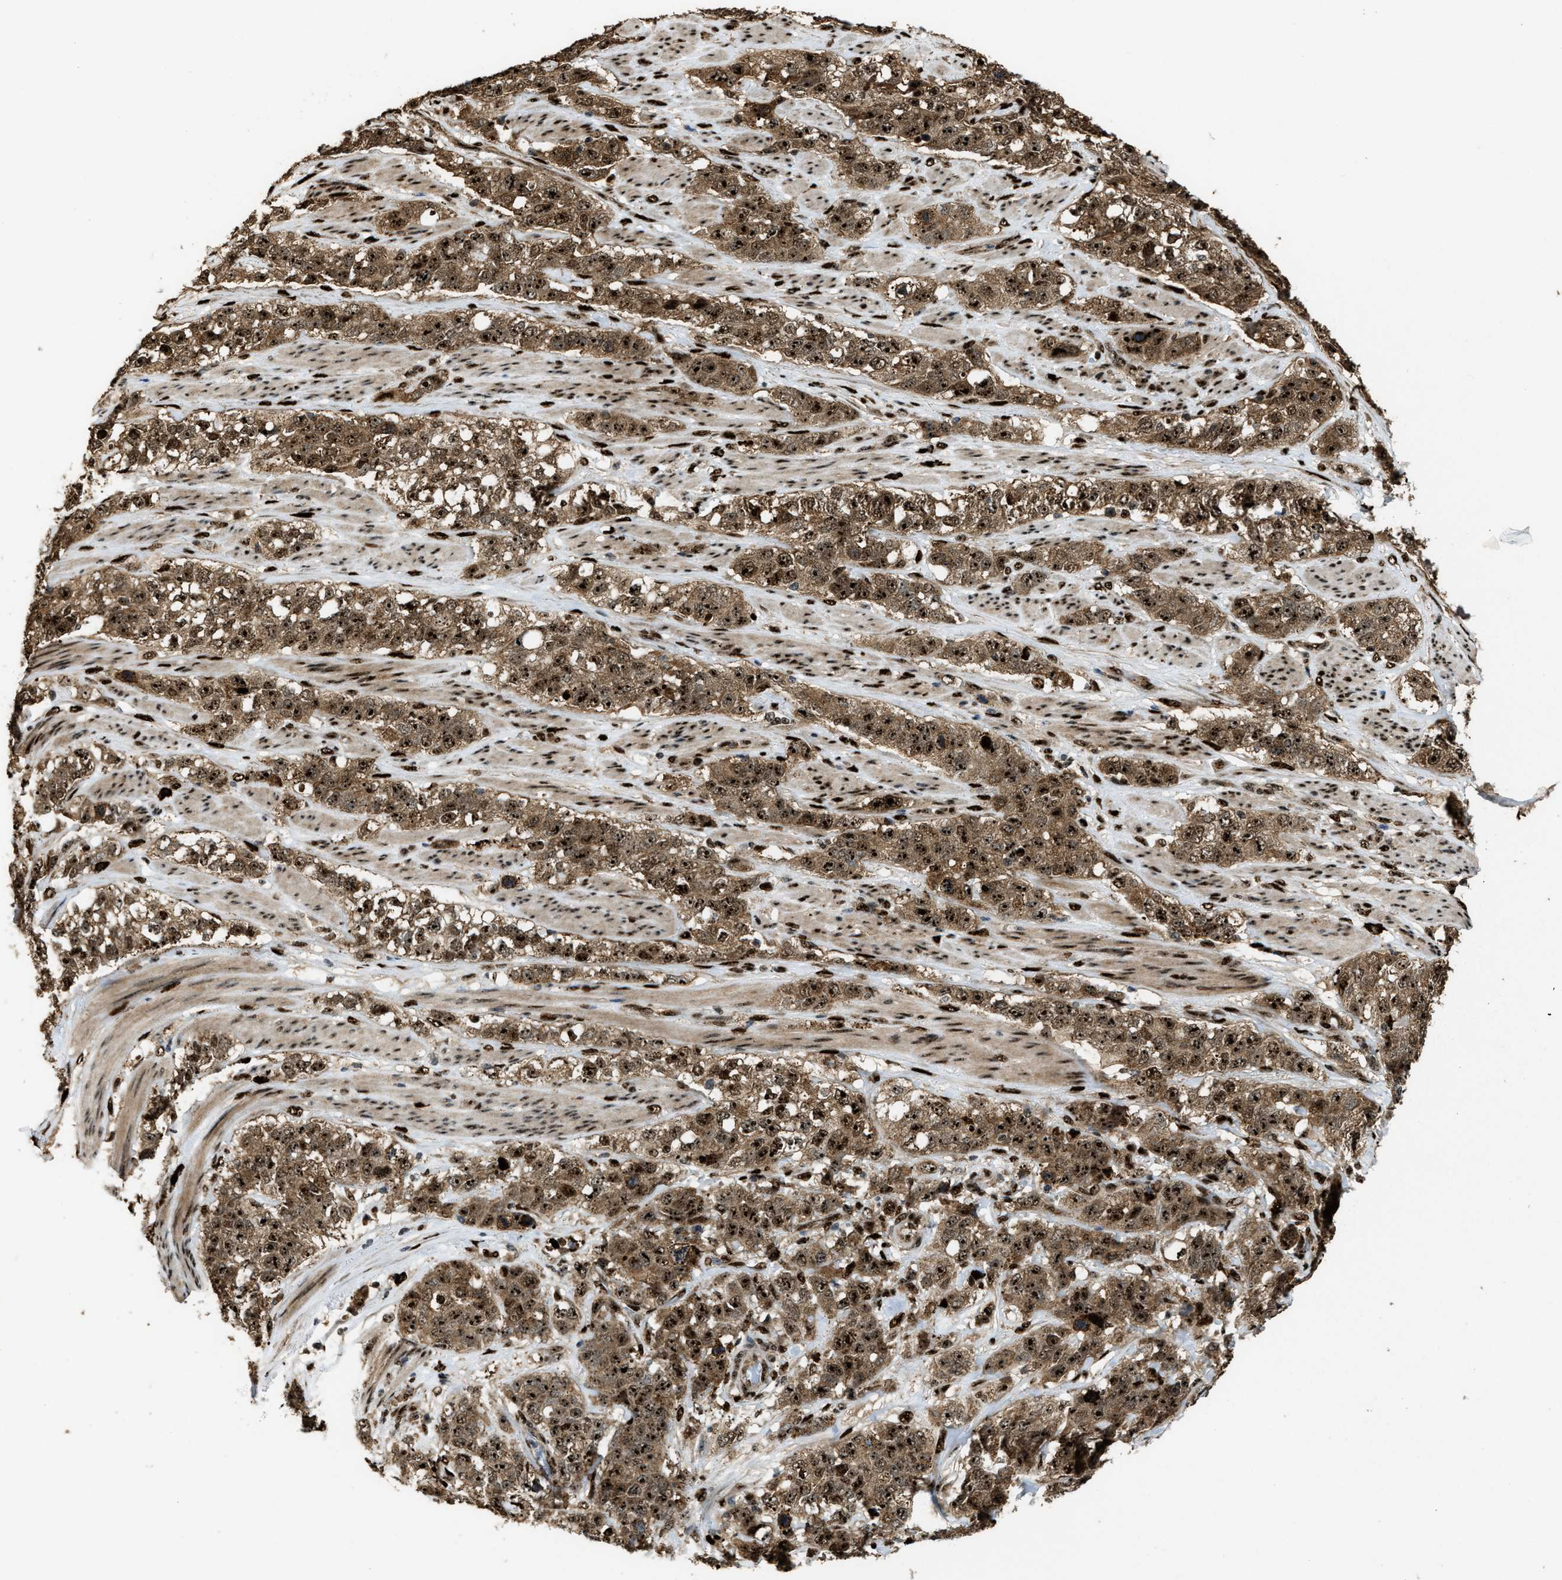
{"staining": {"intensity": "strong", "quantity": ">75%", "location": "cytoplasmic/membranous,nuclear"}, "tissue": "stomach cancer", "cell_type": "Tumor cells", "image_type": "cancer", "snomed": [{"axis": "morphology", "description": "Adenocarcinoma, NOS"}, {"axis": "topography", "description": "Stomach"}], "caption": "High-power microscopy captured an immunohistochemistry (IHC) photomicrograph of adenocarcinoma (stomach), revealing strong cytoplasmic/membranous and nuclear expression in approximately >75% of tumor cells.", "gene": "ZNF687", "patient": {"sex": "male", "age": 48}}